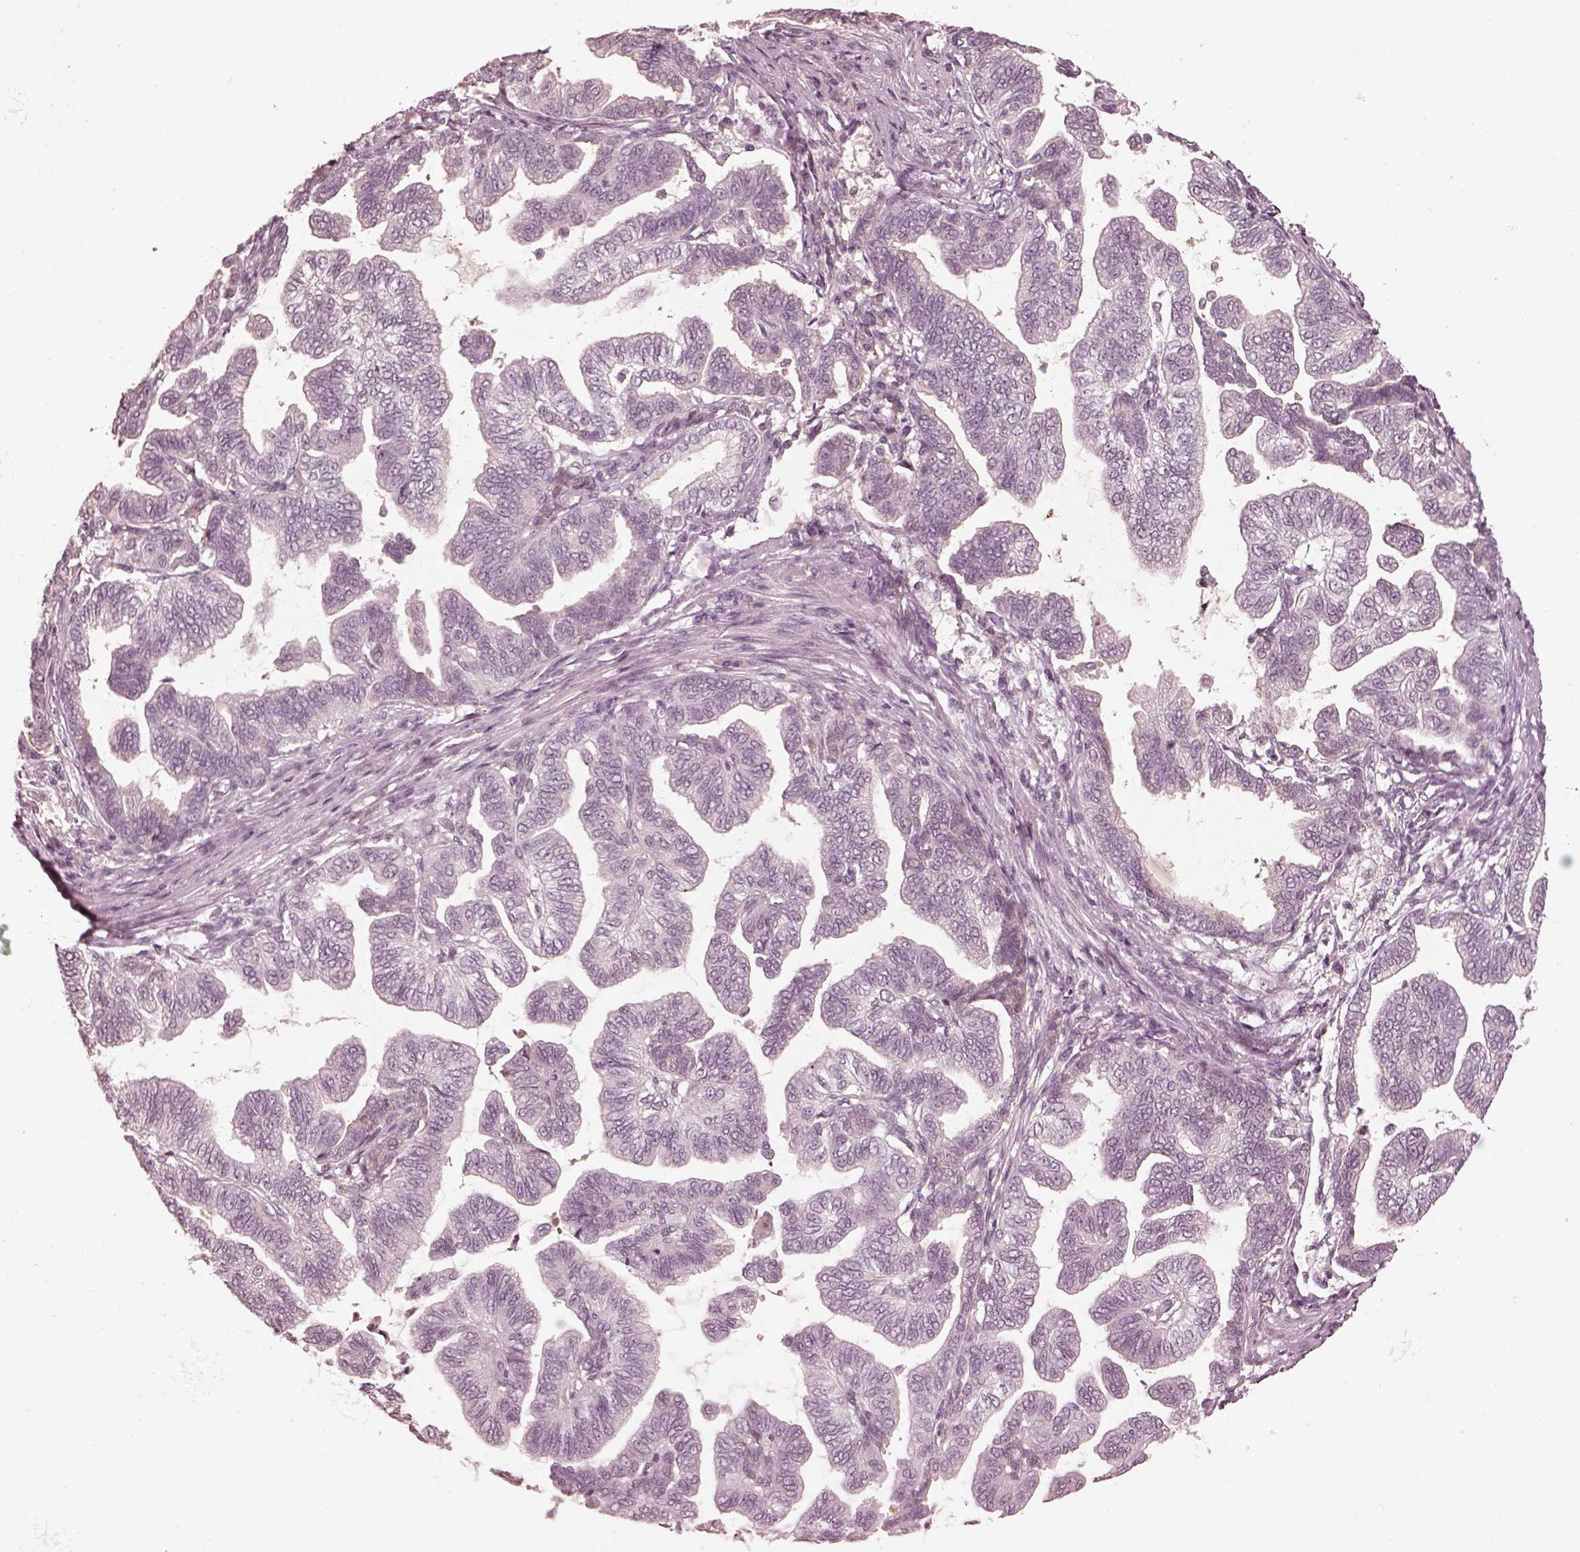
{"staining": {"intensity": "negative", "quantity": "none", "location": "none"}, "tissue": "stomach cancer", "cell_type": "Tumor cells", "image_type": "cancer", "snomed": [{"axis": "morphology", "description": "Adenocarcinoma, NOS"}, {"axis": "topography", "description": "Stomach"}], "caption": "Image shows no protein positivity in tumor cells of stomach adenocarcinoma tissue.", "gene": "KCNA2", "patient": {"sex": "male", "age": 83}}